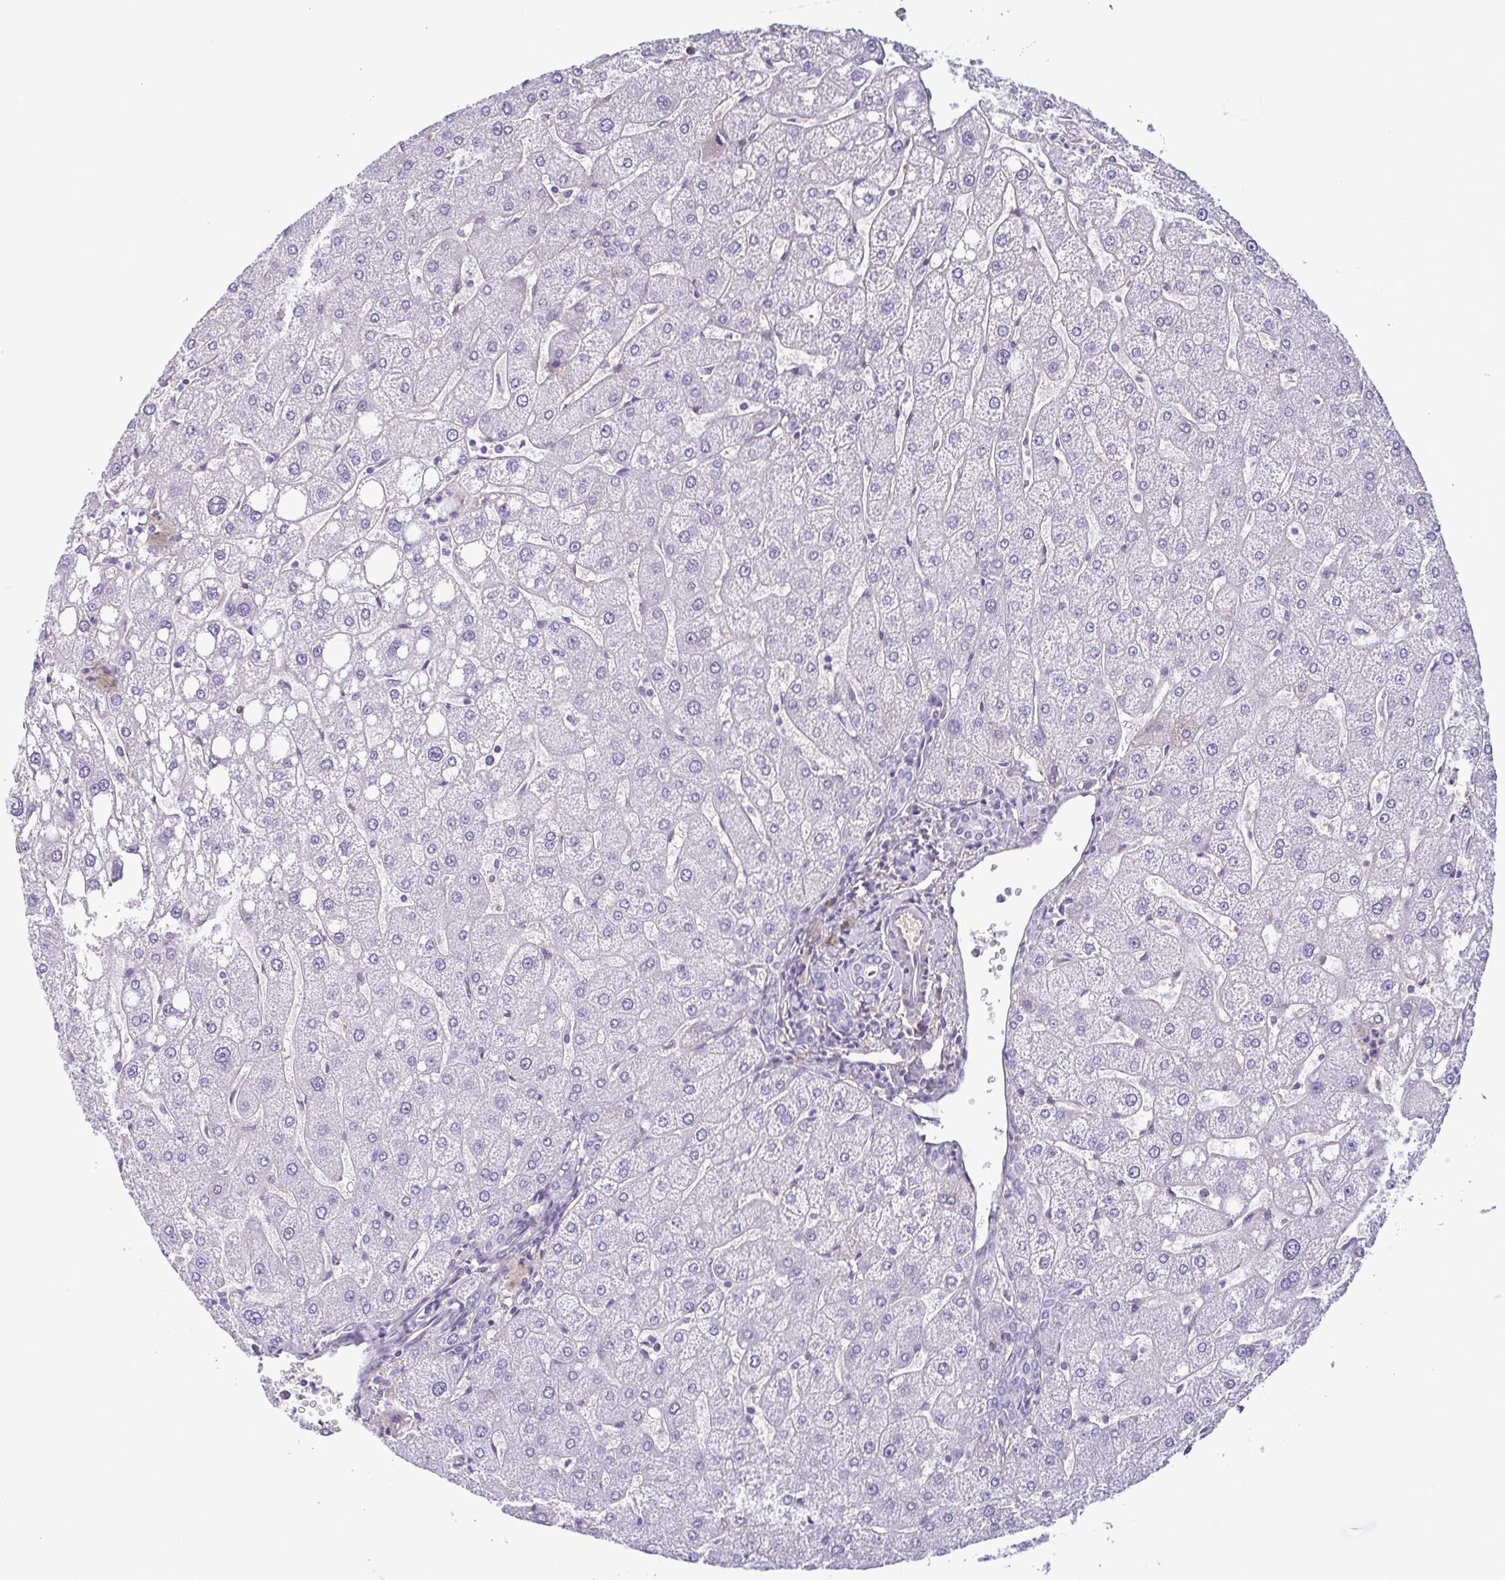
{"staining": {"intensity": "negative", "quantity": "none", "location": "none"}, "tissue": "liver", "cell_type": "Cholangiocytes", "image_type": "normal", "snomed": [{"axis": "morphology", "description": "Normal tissue, NOS"}, {"axis": "topography", "description": "Liver"}], "caption": "This micrograph is of normal liver stained with immunohistochemistry to label a protein in brown with the nuclei are counter-stained blue. There is no positivity in cholangiocytes. (DAB (3,3'-diaminobenzidine) IHC with hematoxylin counter stain).", "gene": "ECM1", "patient": {"sex": "male", "age": 67}}